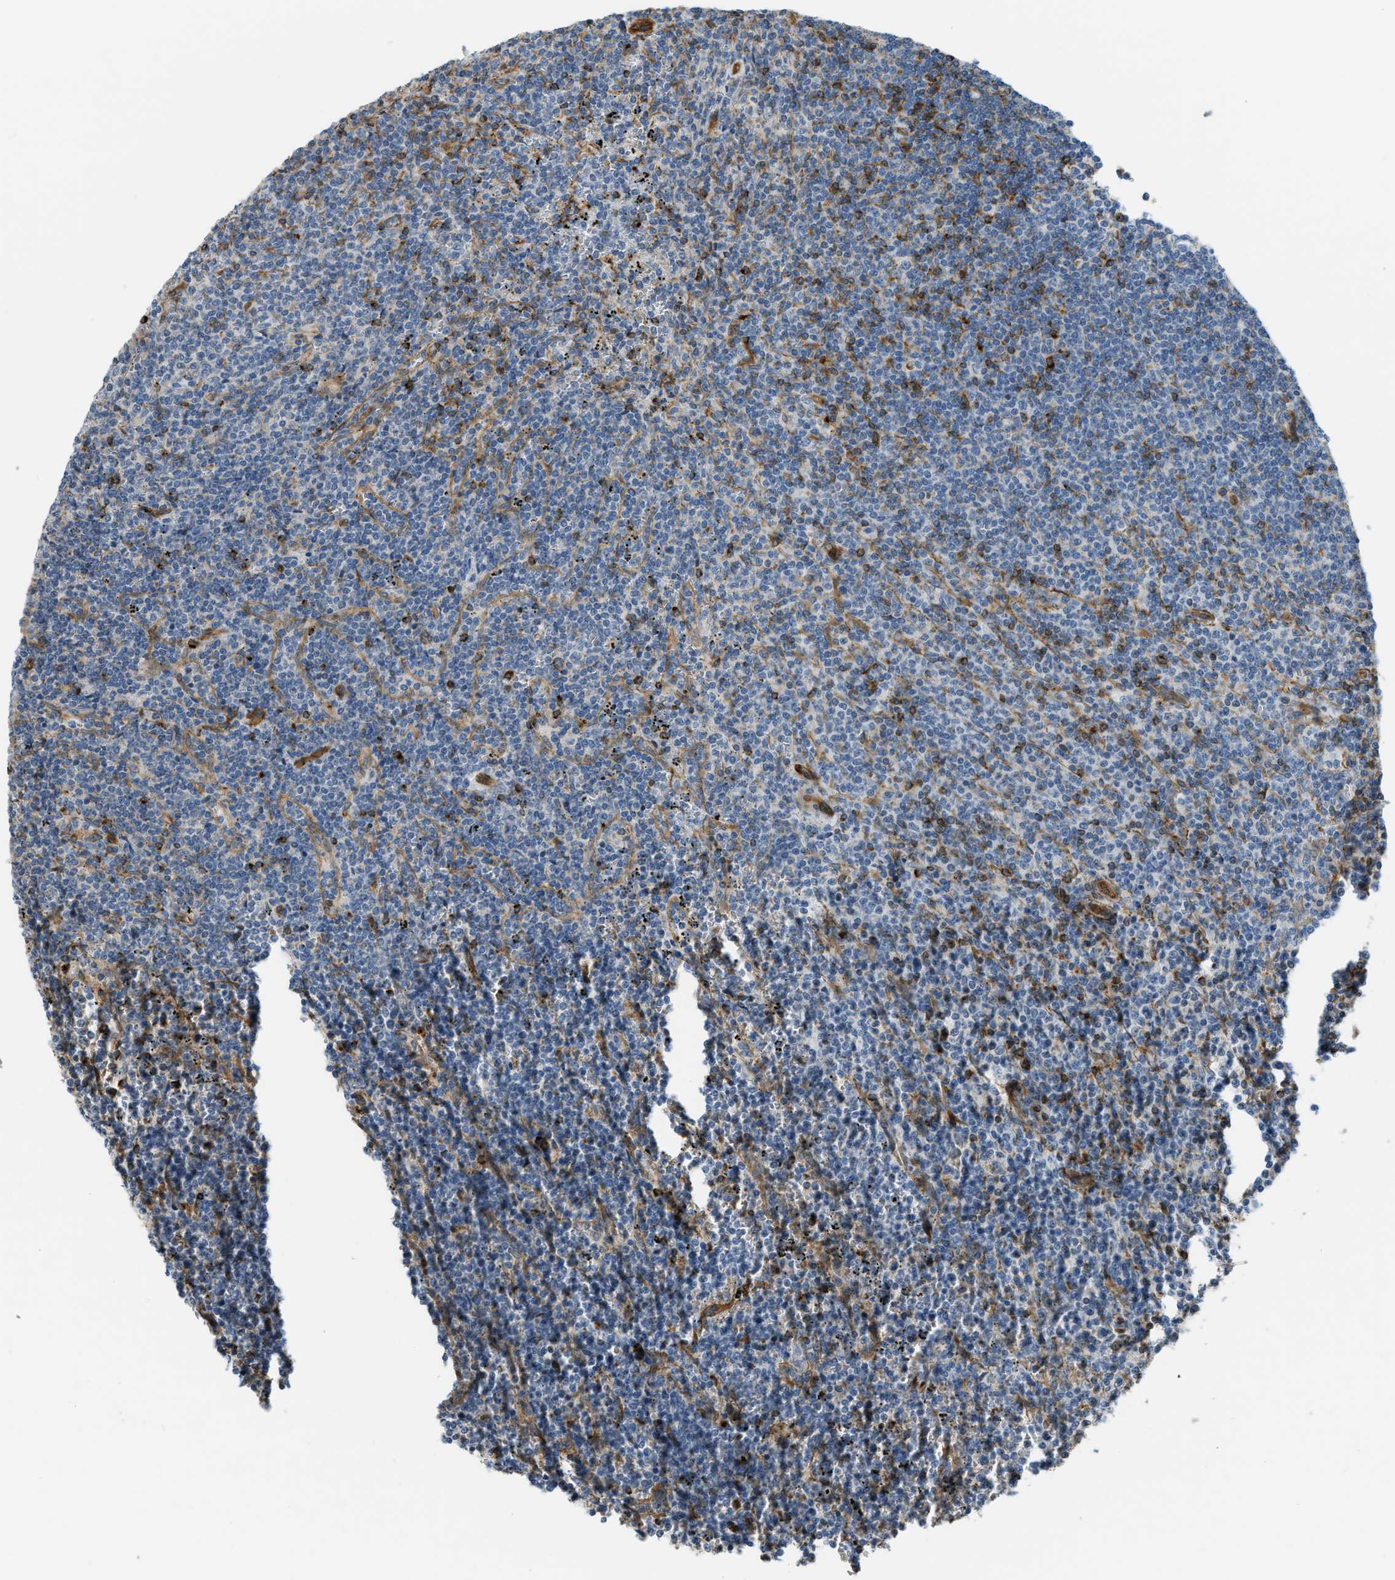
{"staining": {"intensity": "negative", "quantity": "none", "location": "none"}, "tissue": "lymphoma", "cell_type": "Tumor cells", "image_type": "cancer", "snomed": [{"axis": "morphology", "description": "Malignant lymphoma, non-Hodgkin's type, Low grade"}, {"axis": "topography", "description": "Spleen"}], "caption": "Histopathology image shows no protein staining in tumor cells of lymphoma tissue.", "gene": "KIAA1671", "patient": {"sex": "female", "age": 50}}